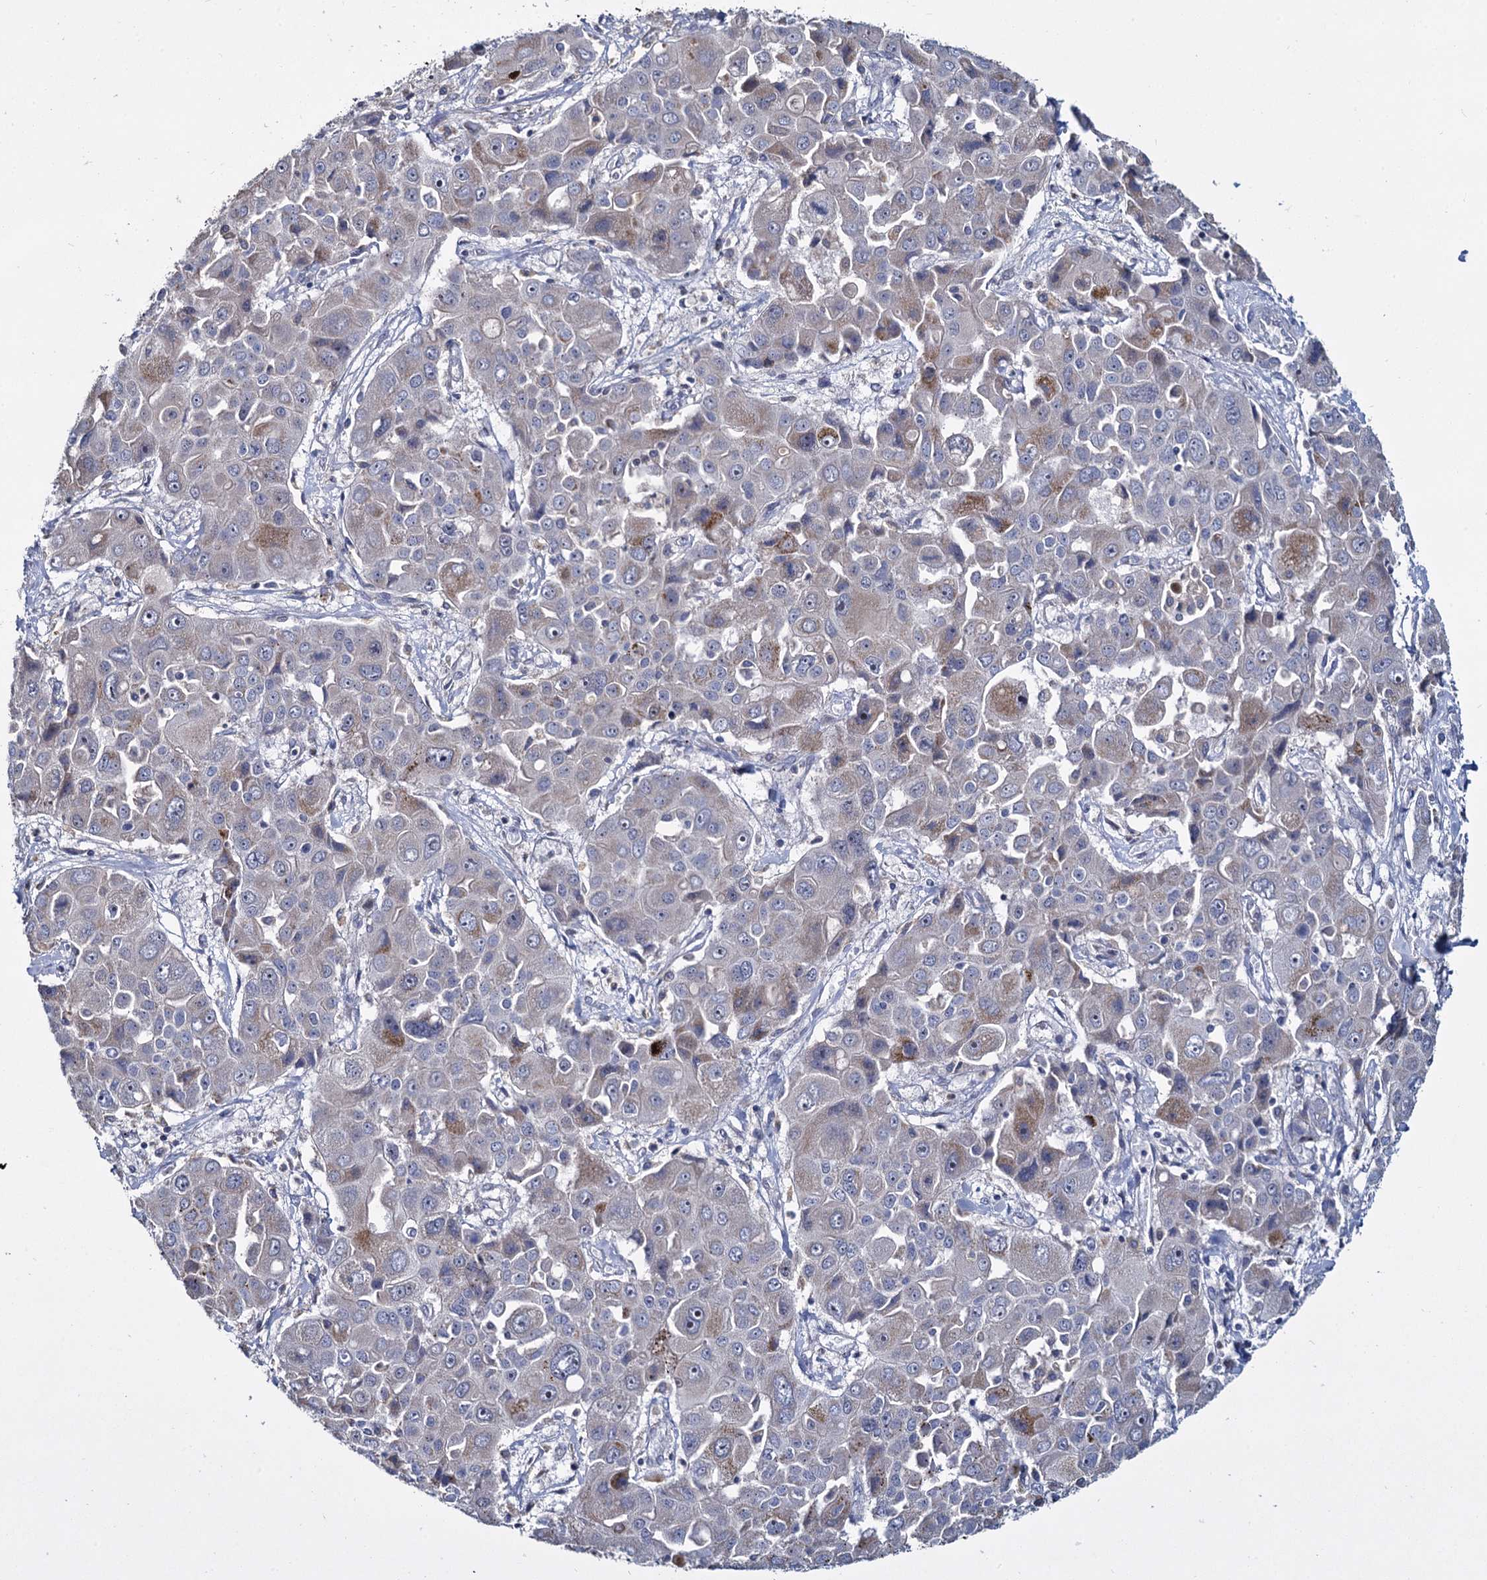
{"staining": {"intensity": "weak", "quantity": "<25%", "location": "cytoplasmic/membranous"}, "tissue": "liver cancer", "cell_type": "Tumor cells", "image_type": "cancer", "snomed": [{"axis": "morphology", "description": "Cholangiocarcinoma"}, {"axis": "topography", "description": "Liver"}], "caption": "Immunohistochemistry micrograph of liver cholangiocarcinoma stained for a protein (brown), which displays no staining in tumor cells.", "gene": "RPUSD4", "patient": {"sex": "male", "age": 67}}